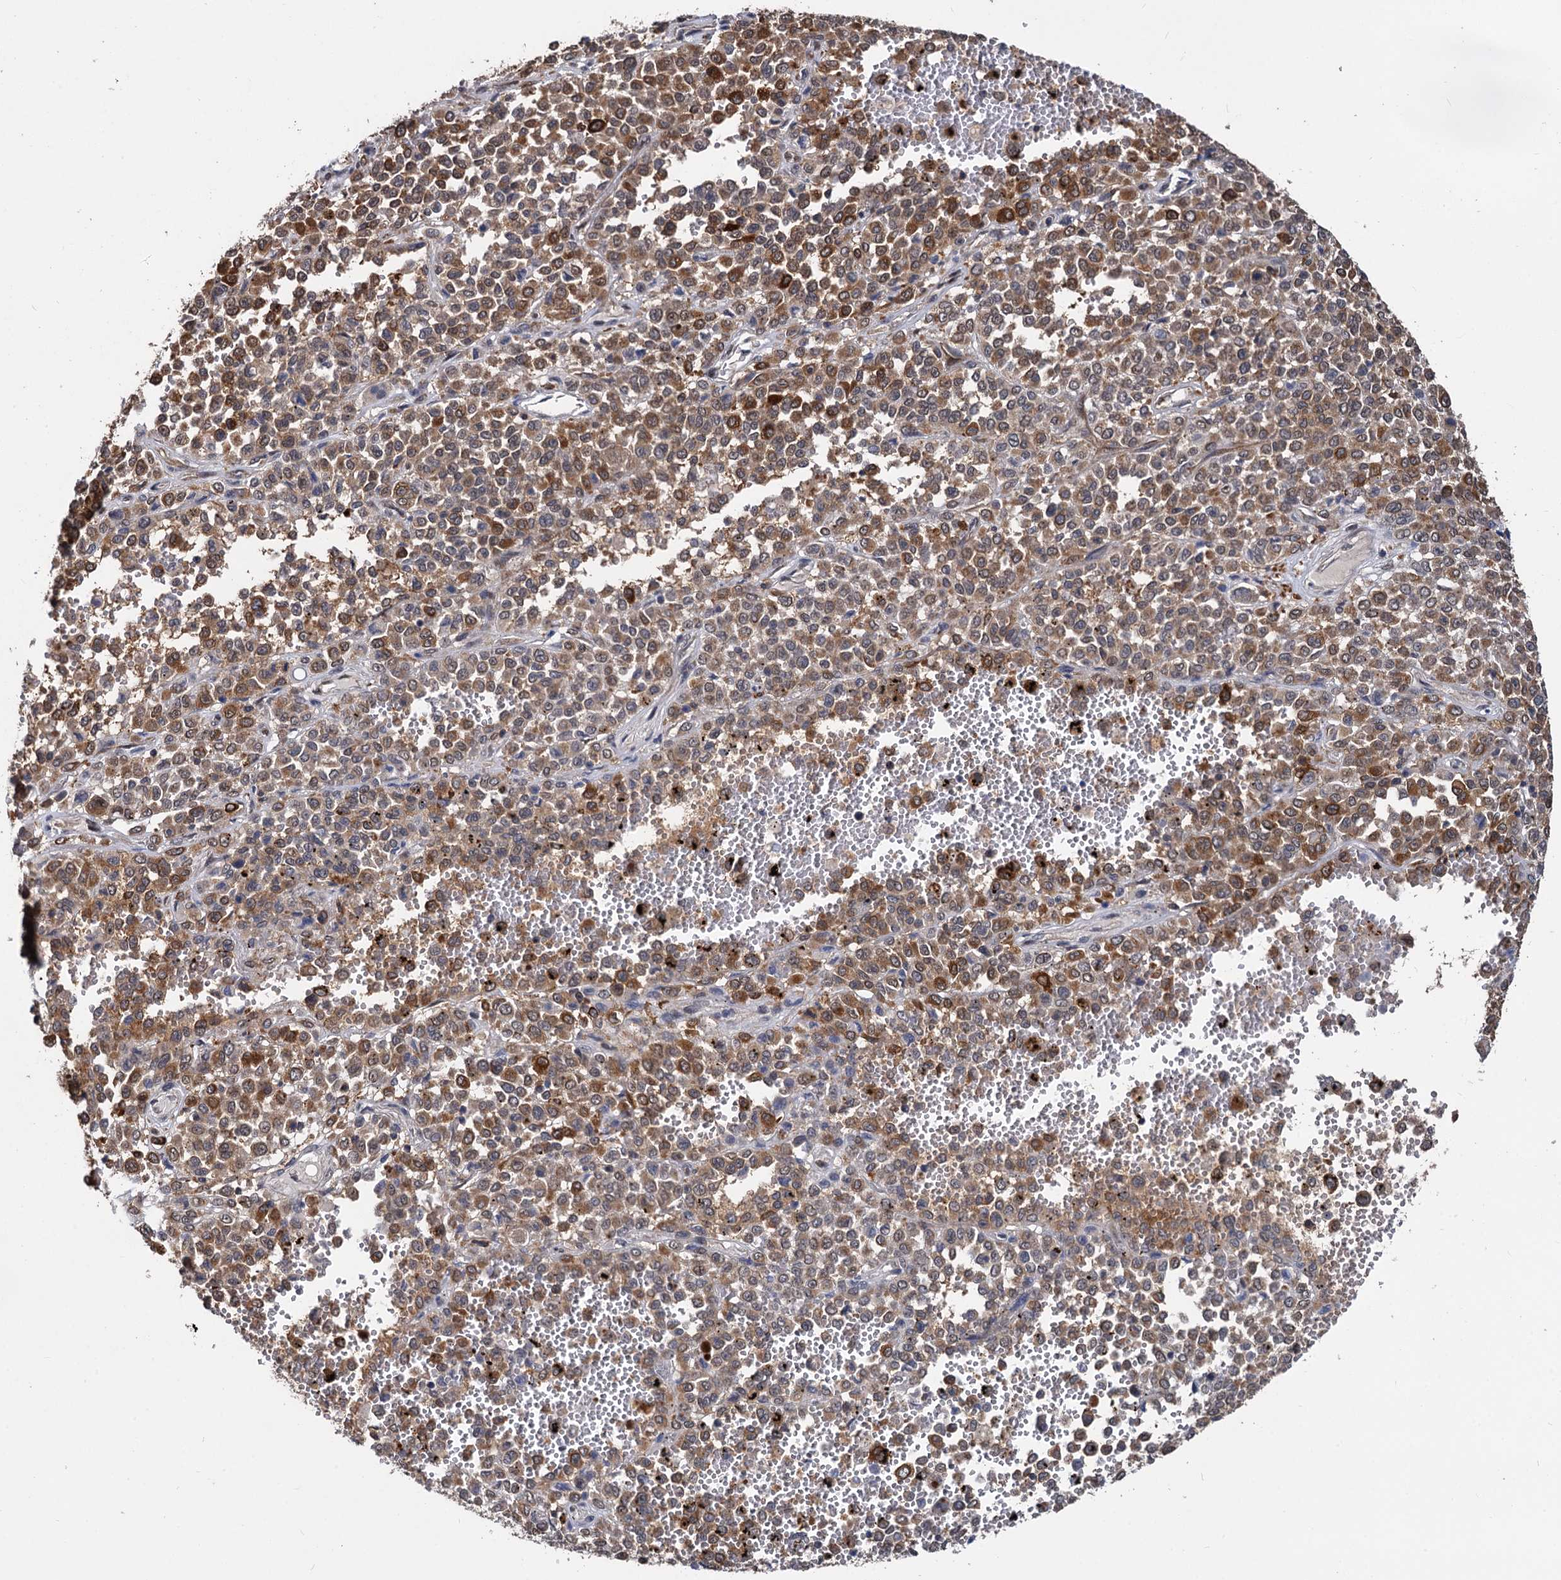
{"staining": {"intensity": "moderate", "quantity": ">75%", "location": "cytoplasmic/membranous"}, "tissue": "melanoma", "cell_type": "Tumor cells", "image_type": "cancer", "snomed": [{"axis": "morphology", "description": "Malignant melanoma, Metastatic site"}, {"axis": "topography", "description": "Pancreas"}], "caption": "The immunohistochemical stain labels moderate cytoplasmic/membranous staining in tumor cells of malignant melanoma (metastatic site) tissue.", "gene": "PSMD4", "patient": {"sex": "female", "age": 30}}